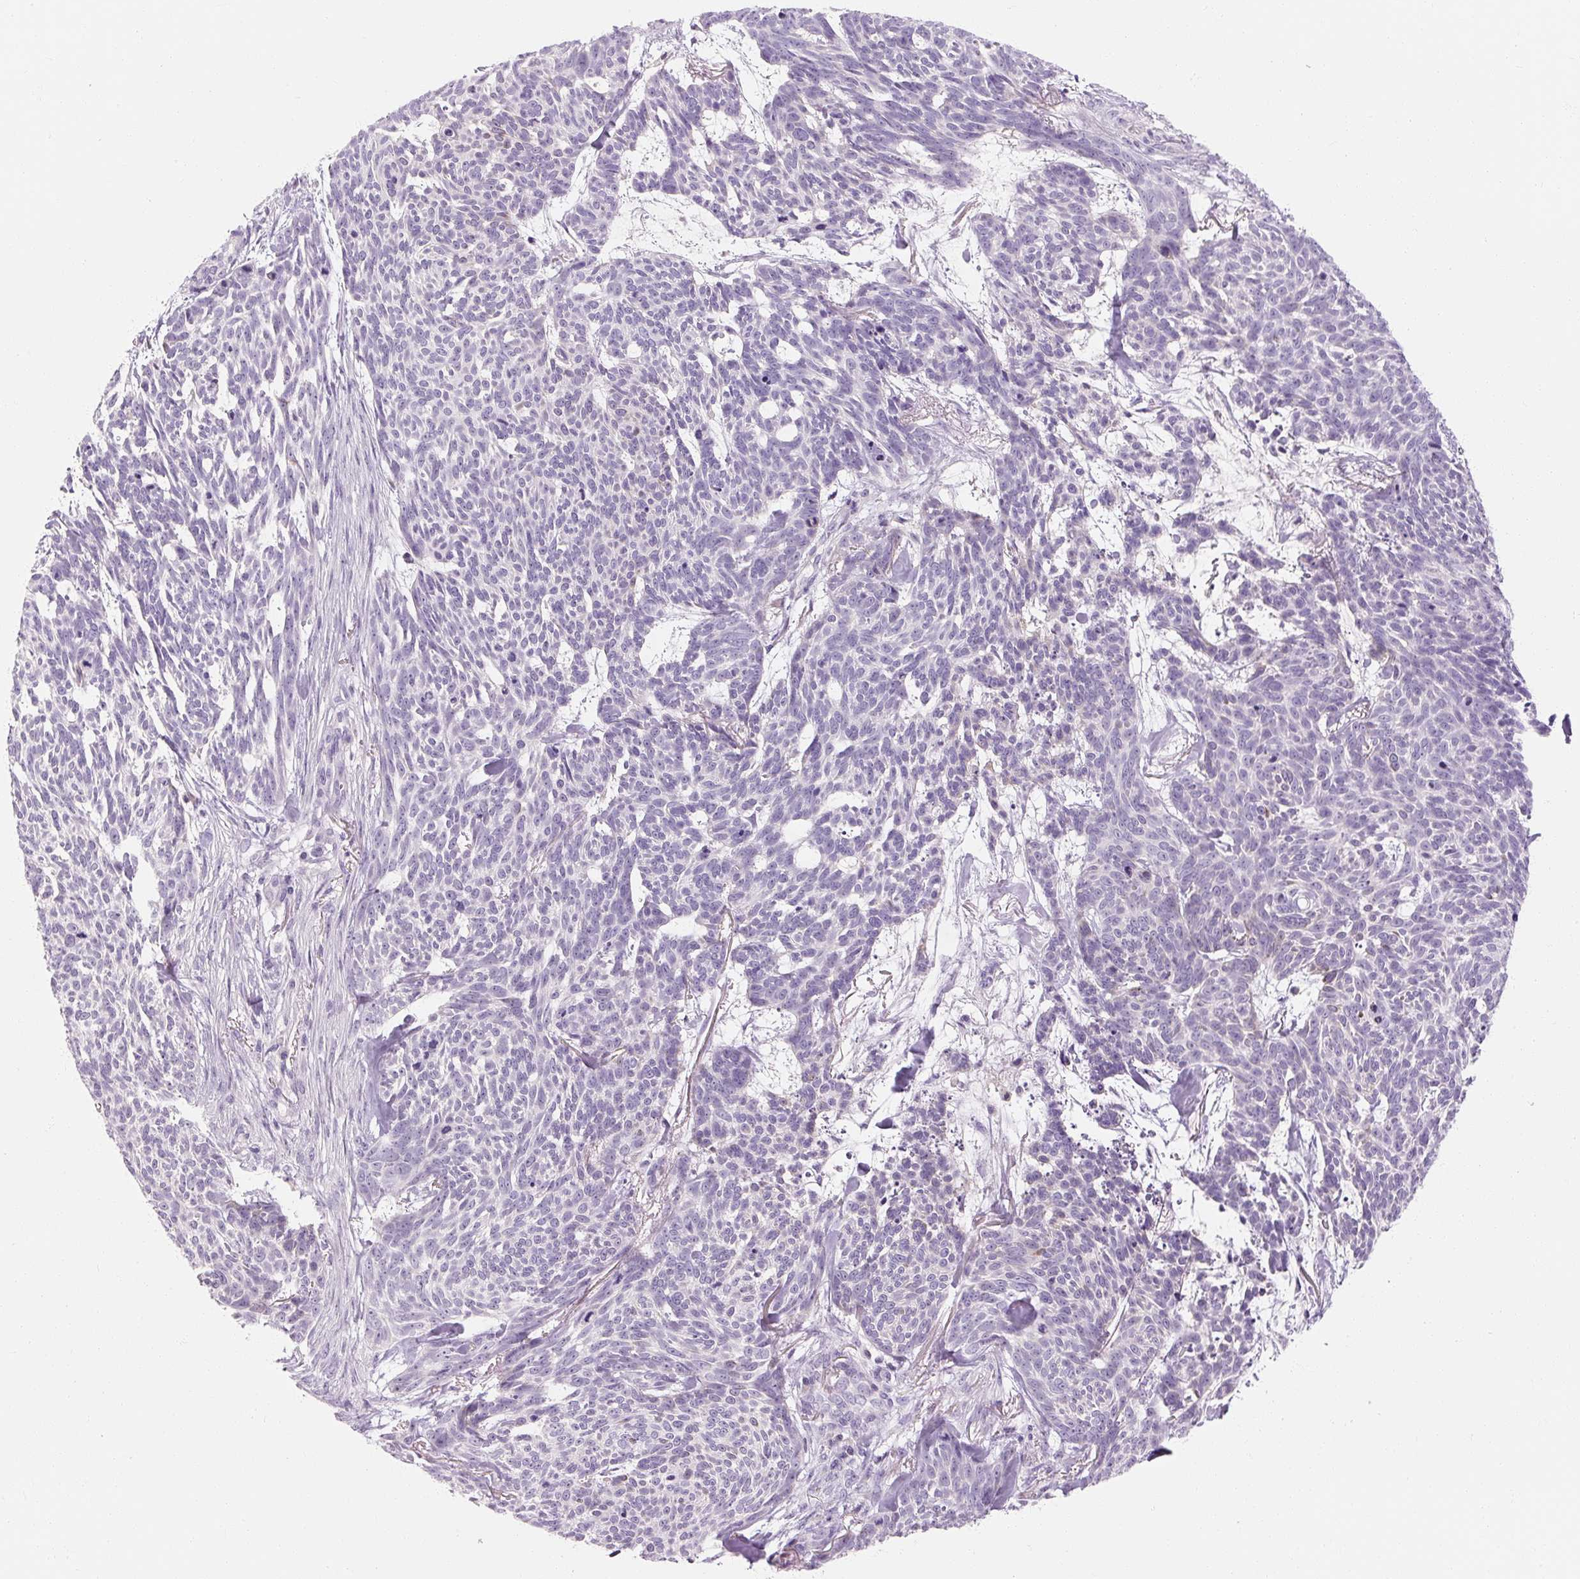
{"staining": {"intensity": "moderate", "quantity": "<25%", "location": "cytoplasmic/membranous"}, "tissue": "skin cancer", "cell_type": "Tumor cells", "image_type": "cancer", "snomed": [{"axis": "morphology", "description": "Basal cell carcinoma"}, {"axis": "topography", "description": "Skin"}], "caption": "Skin cancer (basal cell carcinoma) stained with a brown dye displays moderate cytoplasmic/membranous positive staining in about <25% of tumor cells.", "gene": "NFE2L3", "patient": {"sex": "female", "age": 93}}